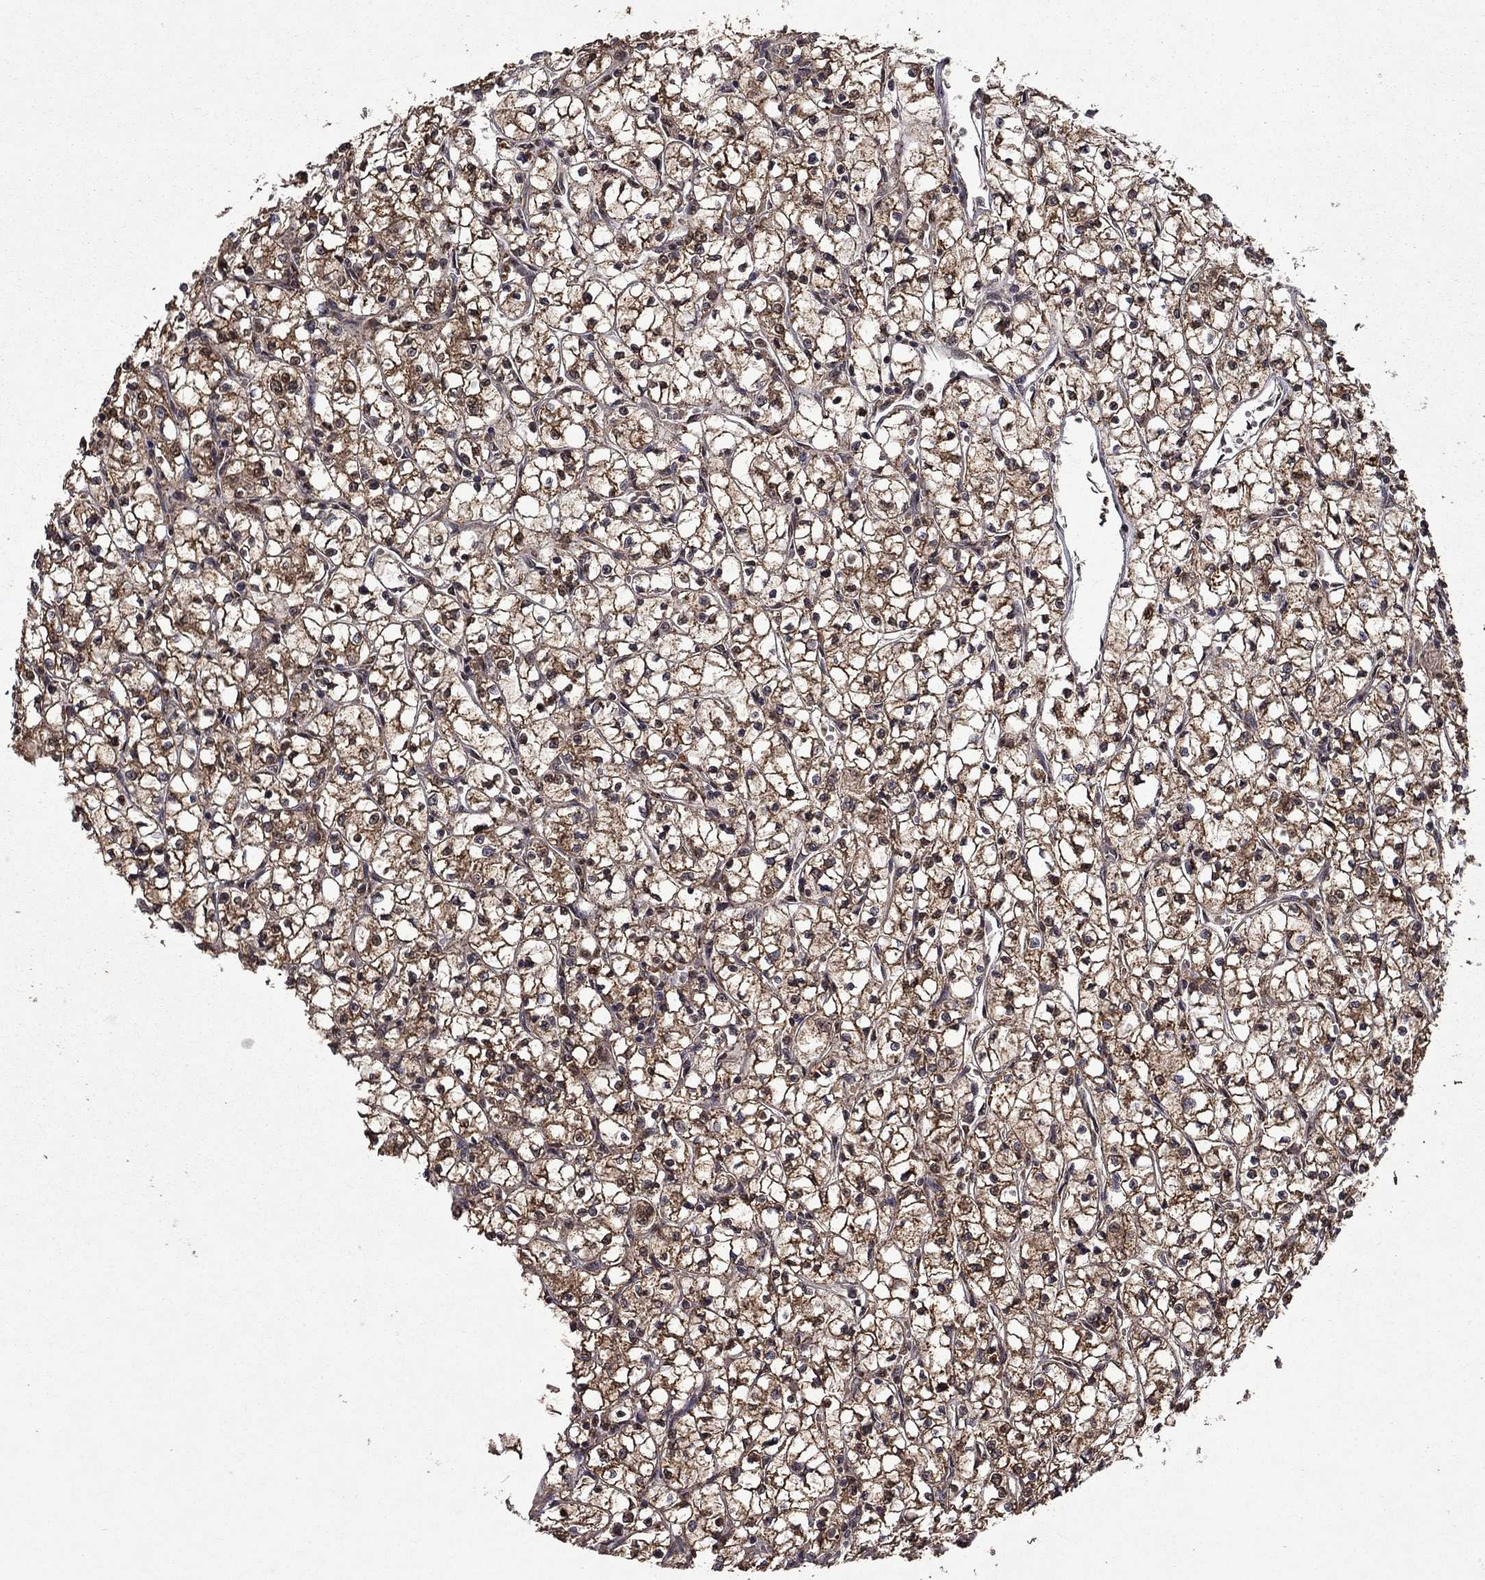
{"staining": {"intensity": "strong", "quantity": ">75%", "location": "cytoplasmic/membranous"}, "tissue": "renal cancer", "cell_type": "Tumor cells", "image_type": "cancer", "snomed": [{"axis": "morphology", "description": "Adenocarcinoma, NOS"}, {"axis": "topography", "description": "Kidney"}], "caption": "A high-resolution photomicrograph shows IHC staining of renal cancer, which shows strong cytoplasmic/membranous positivity in about >75% of tumor cells.", "gene": "ITM2B", "patient": {"sex": "female", "age": 64}}